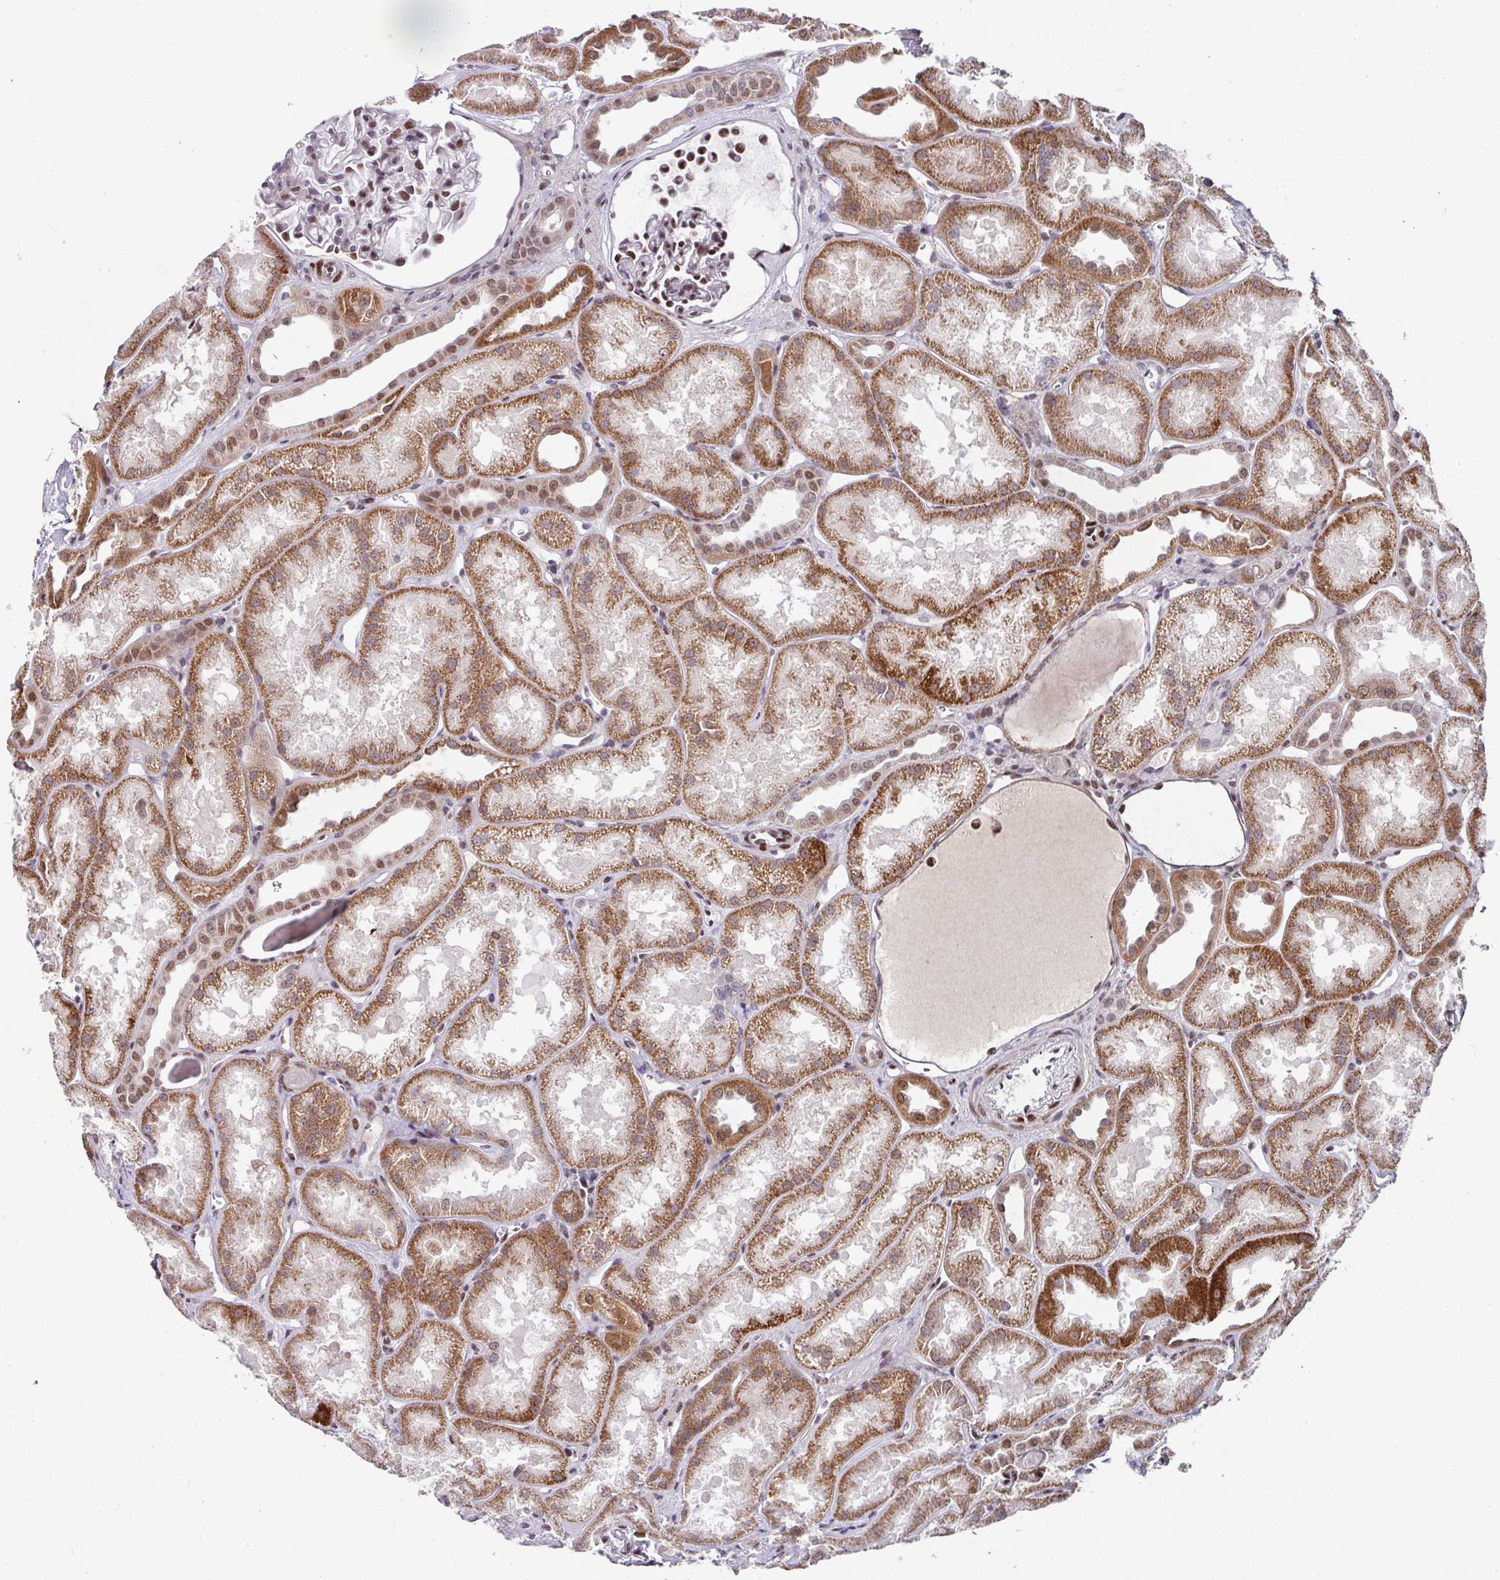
{"staining": {"intensity": "moderate", "quantity": ">75%", "location": "nuclear"}, "tissue": "kidney", "cell_type": "Cells in glomeruli", "image_type": "normal", "snomed": [{"axis": "morphology", "description": "Normal tissue, NOS"}, {"axis": "topography", "description": "Kidney"}], "caption": "A medium amount of moderate nuclear expression is identified in approximately >75% of cells in glomeruli in normal kidney.", "gene": "CBX7", "patient": {"sex": "male", "age": 61}}